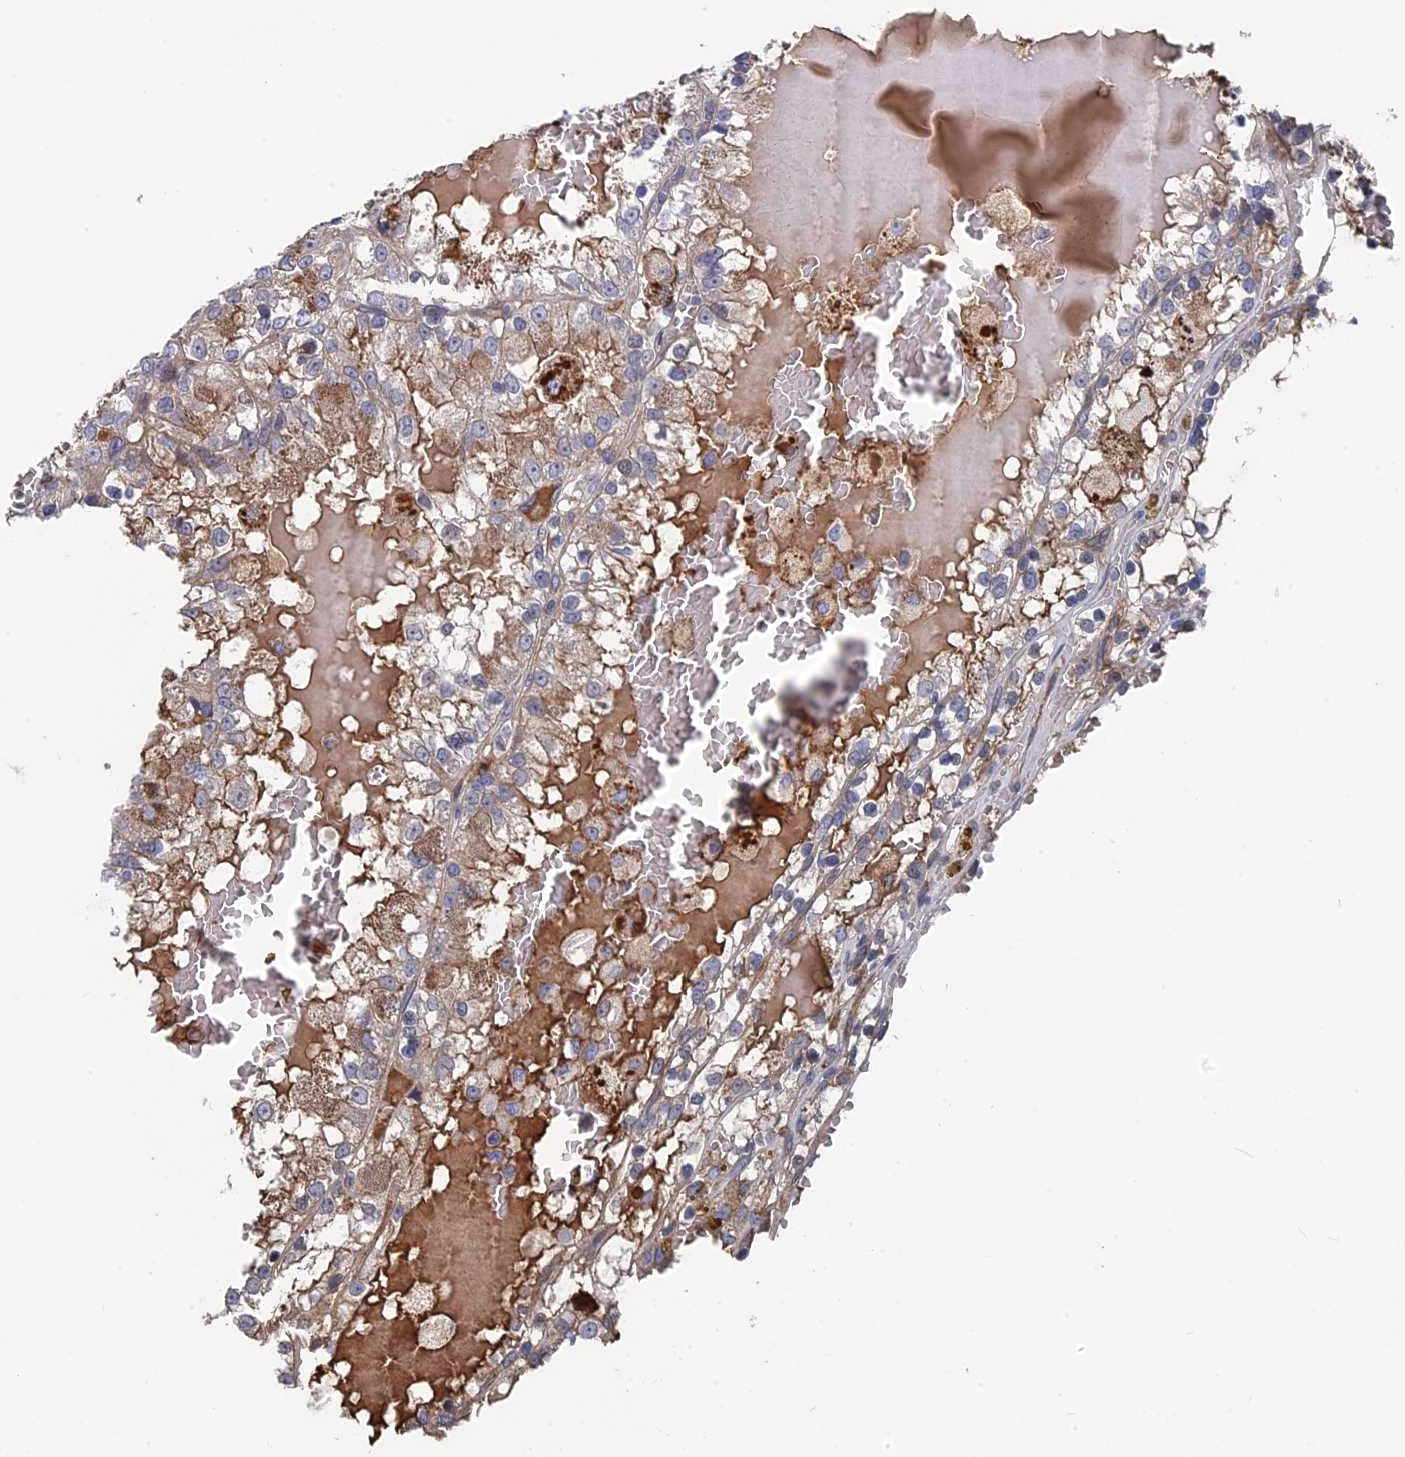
{"staining": {"intensity": "weak", "quantity": "25%-75%", "location": "cytoplasmic/membranous"}, "tissue": "renal cancer", "cell_type": "Tumor cells", "image_type": "cancer", "snomed": [{"axis": "morphology", "description": "Adenocarcinoma, NOS"}, {"axis": "topography", "description": "Kidney"}], "caption": "This histopathology image demonstrates renal cancer (adenocarcinoma) stained with immunohistochemistry to label a protein in brown. The cytoplasmic/membranous of tumor cells show weak positivity for the protein. Nuclei are counter-stained blue.", "gene": "RPUSD1", "patient": {"sex": "female", "age": 56}}